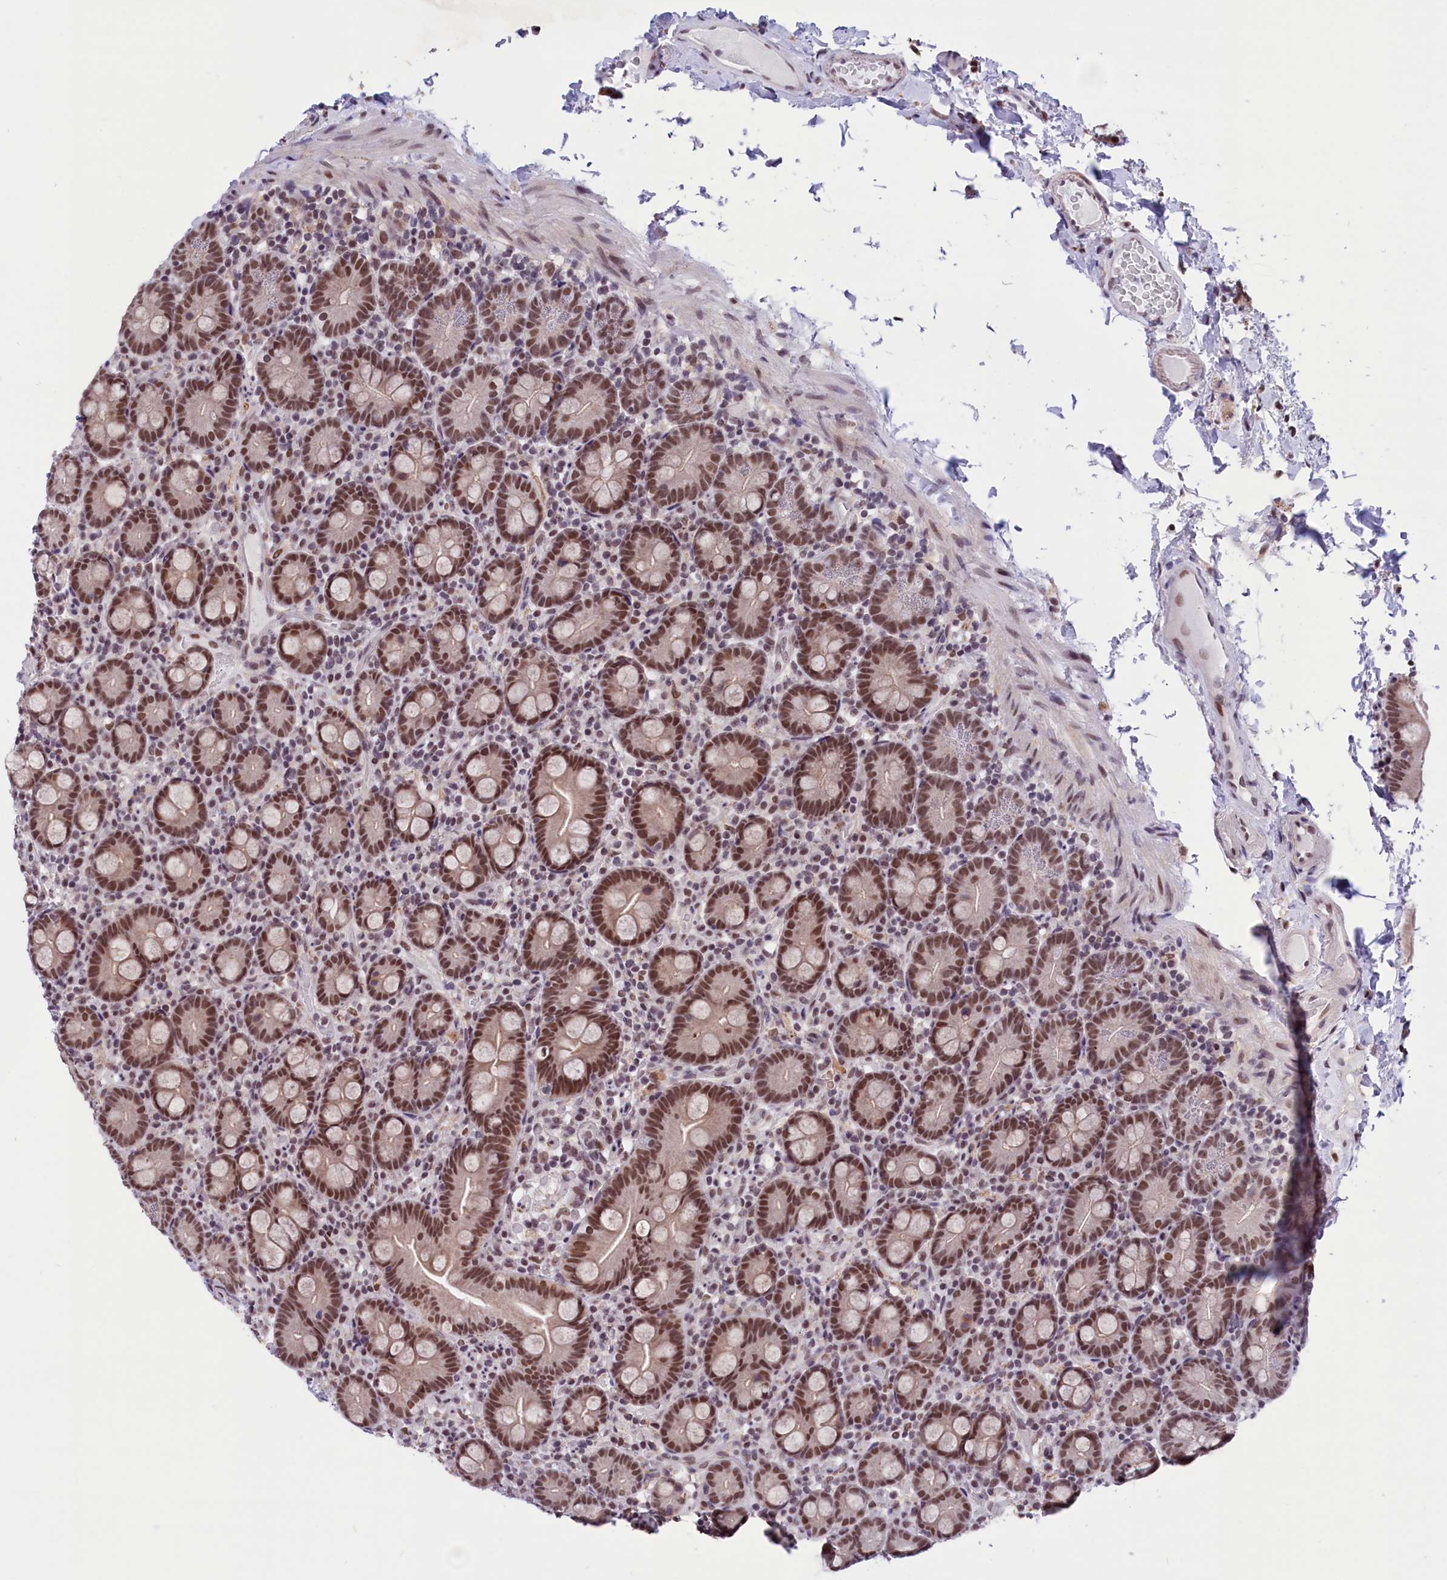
{"staining": {"intensity": "moderate", "quantity": ">75%", "location": "nuclear"}, "tissue": "small intestine", "cell_type": "Glandular cells", "image_type": "normal", "snomed": [{"axis": "morphology", "description": "Normal tissue, NOS"}, {"axis": "topography", "description": "Small intestine"}], "caption": "IHC image of unremarkable human small intestine stained for a protein (brown), which exhibits medium levels of moderate nuclear staining in approximately >75% of glandular cells.", "gene": "CDYL2", "patient": {"sex": "female", "age": 68}}